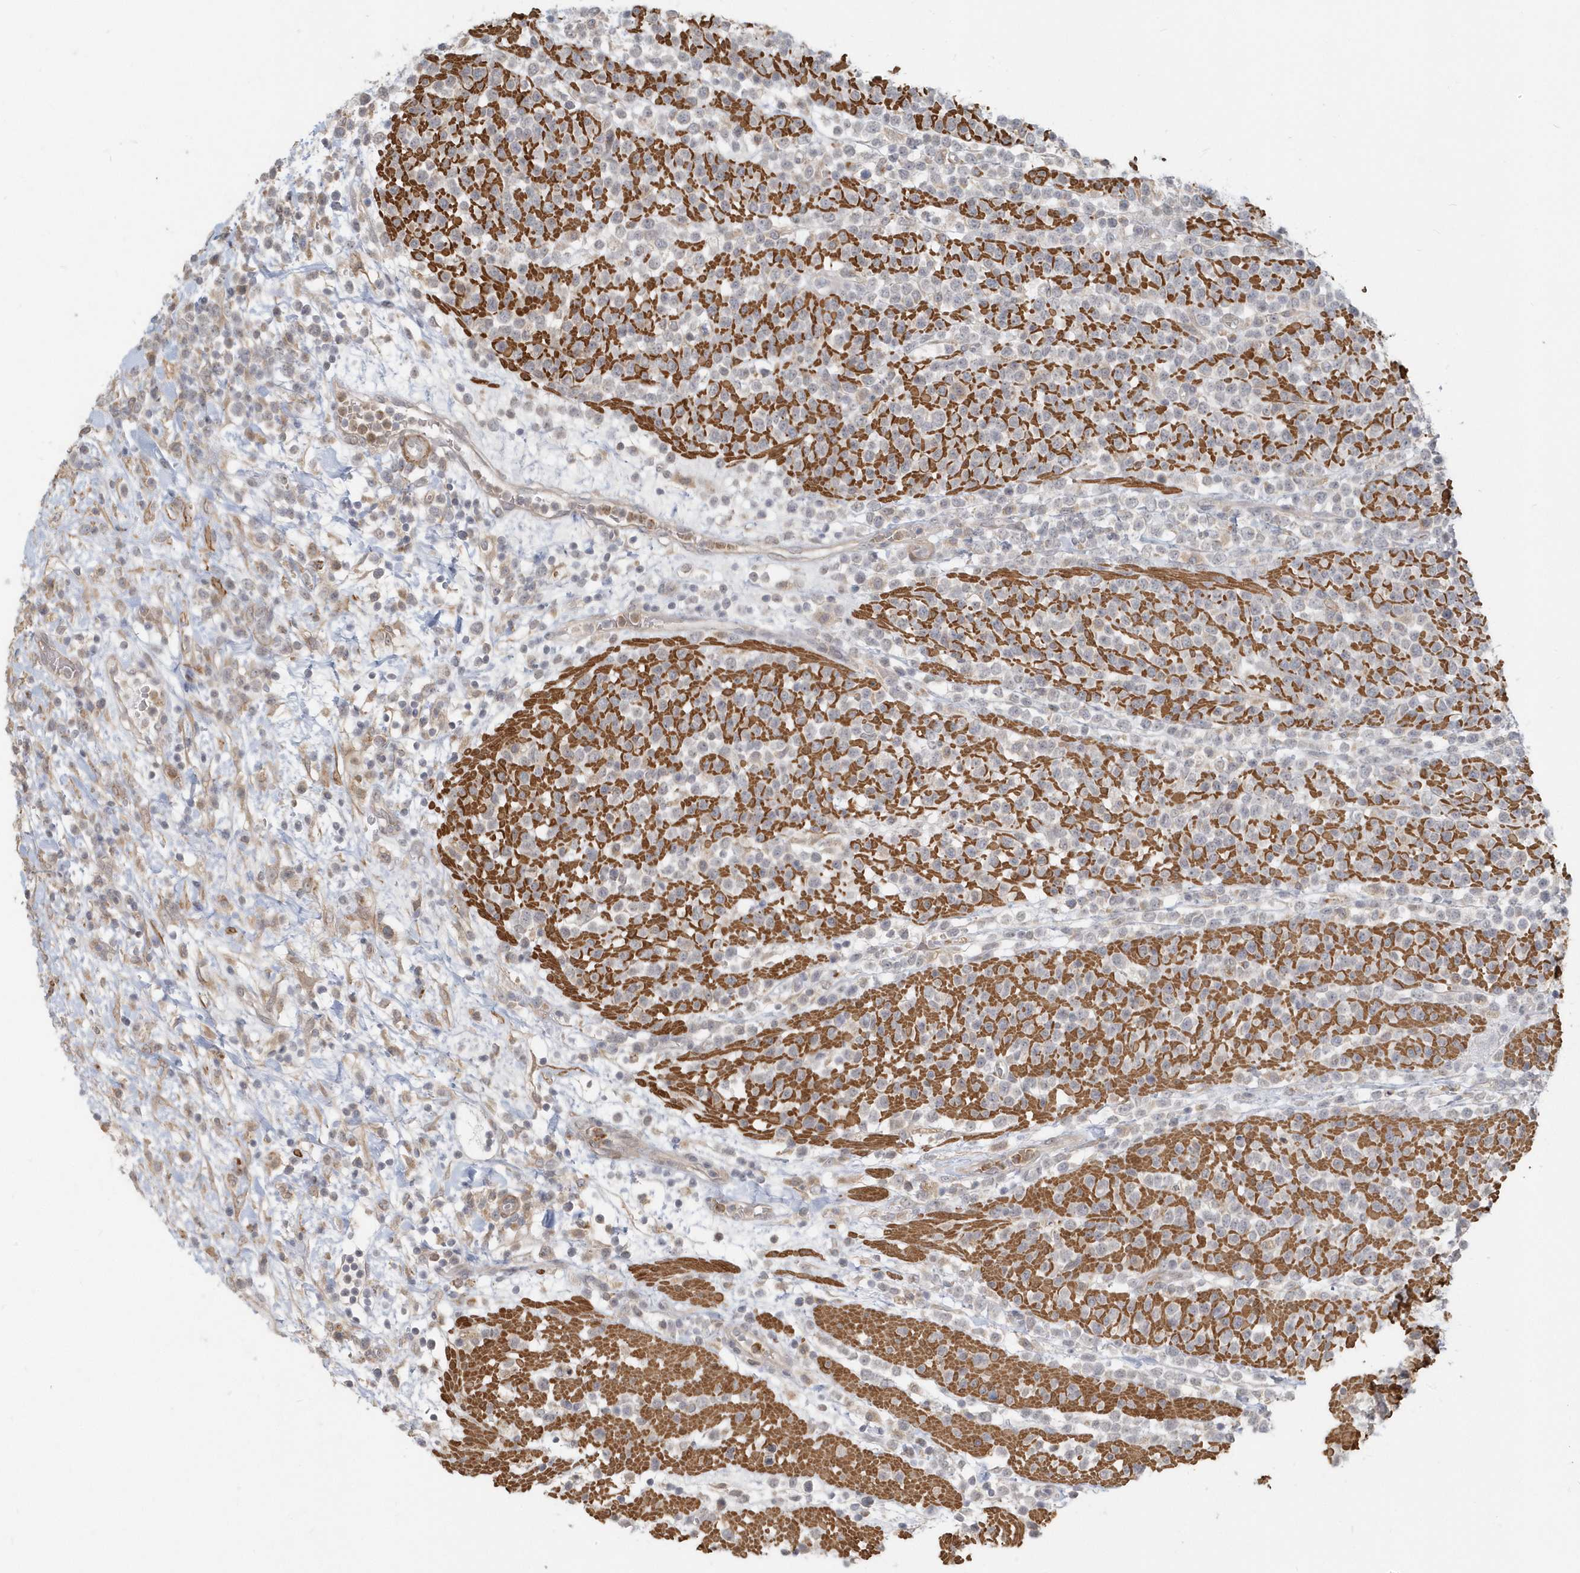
{"staining": {"intensity": "negative", "quantity": "none", "location": "none"}, "tissue": "lymphoma", "cell_type": "Tumor cells", "image_type": "cancer", "snomed": [{"axis": "morphology", "description": "Malignant lymphoma, non-Hodgkin's type, High grade"}, {"axis": "topography", "description": "Colon"}], "caption": "The image exhibits no staining of tumor cells in lymphoma.", "gene": "NAPB", "patient": {"sex": "female", "age": 53}}